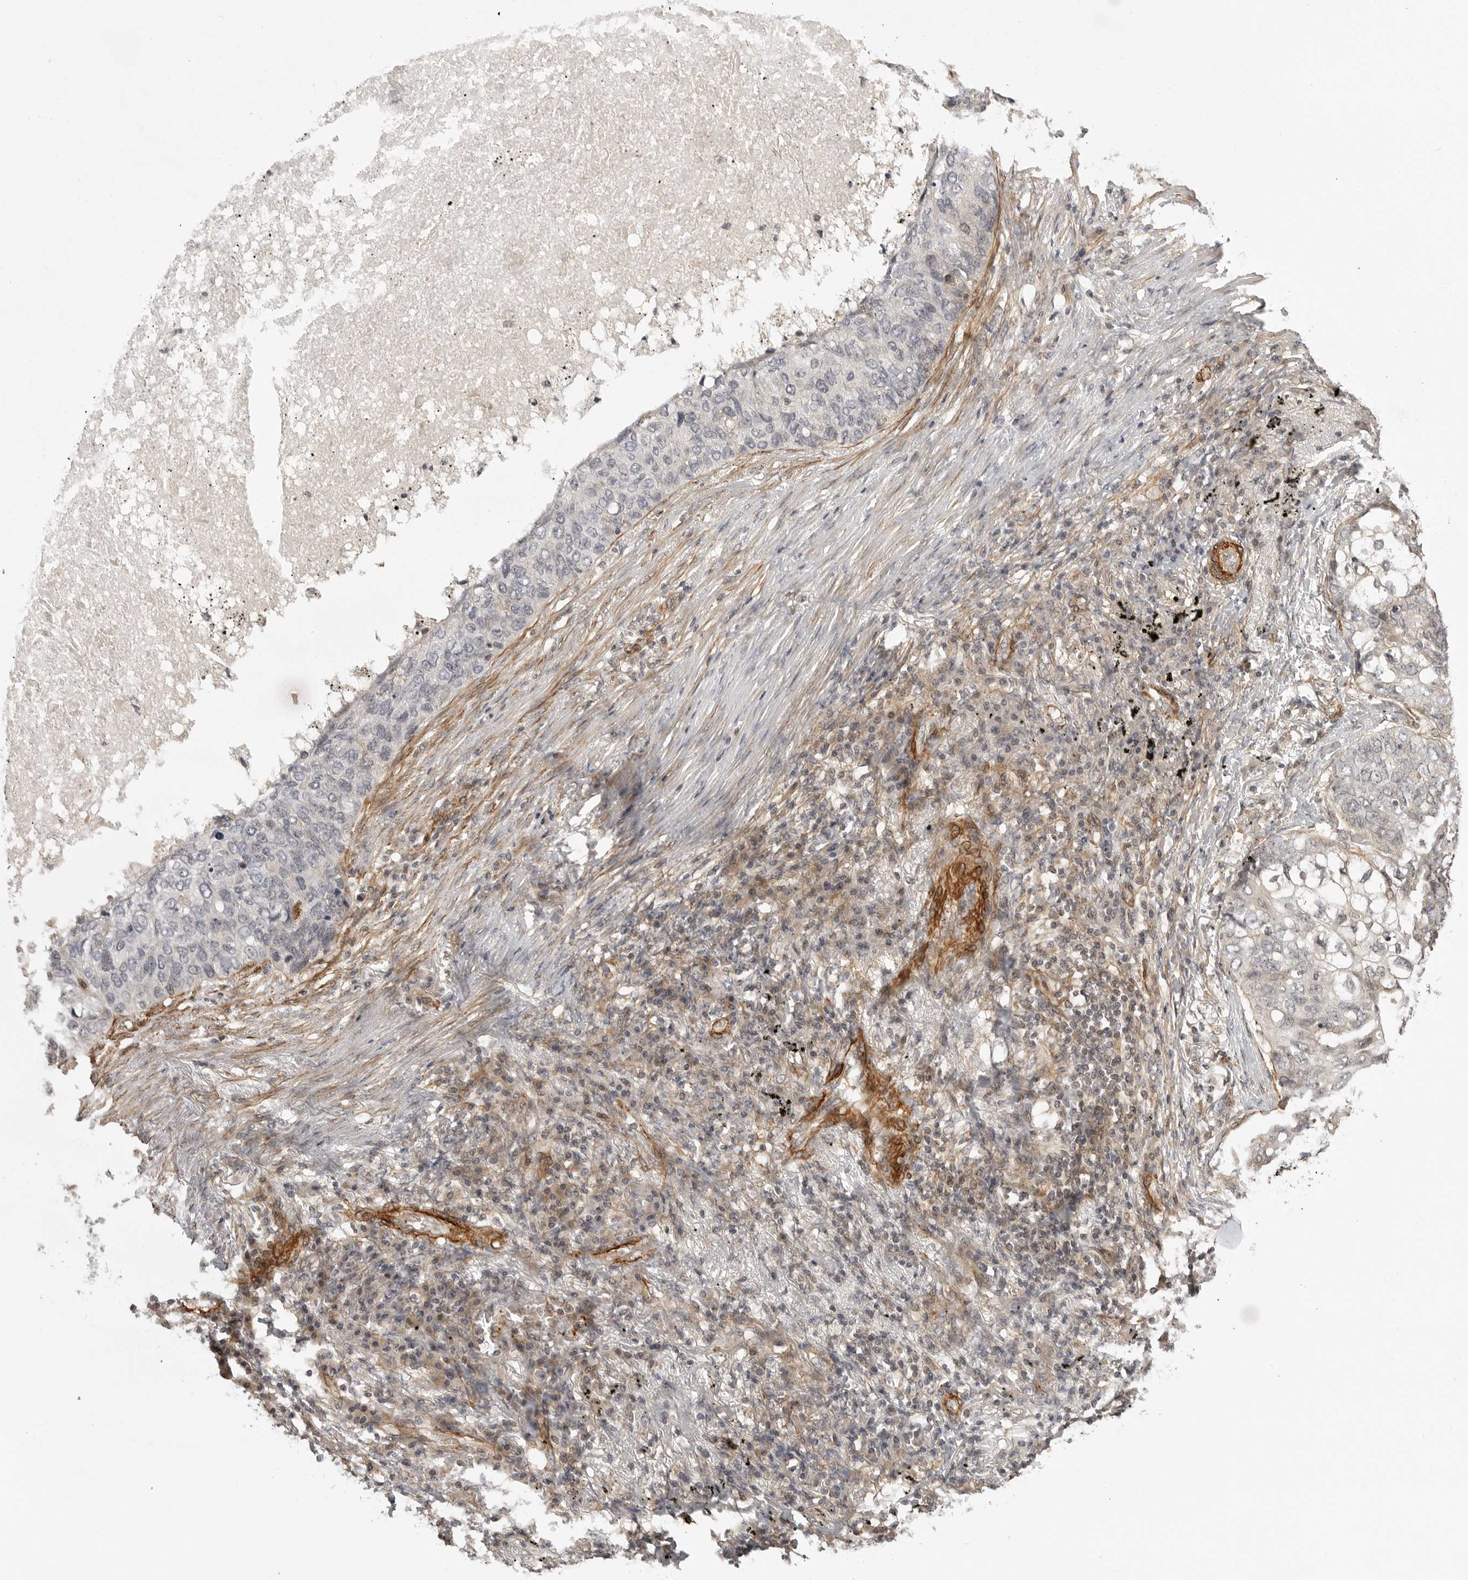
{"staining": {"intensity": "negative", "quantity": "none", "location": "none"}, "tissue": "lung cancer", "cell_type": "Tumor cells", "image_type": "cancer", "snomed": [{"axis": "morphology", "description": "Squamous cell carcinoma, NOS"}, {"axis": "topography", "description": "Lung"}], "caption": "Protein analysis of lung cancer (squamous cell carcinoma) displays no significant positivity in tumor cells.", "gene": "TUT4", "patient": {"sex": "female", "age": 63}}